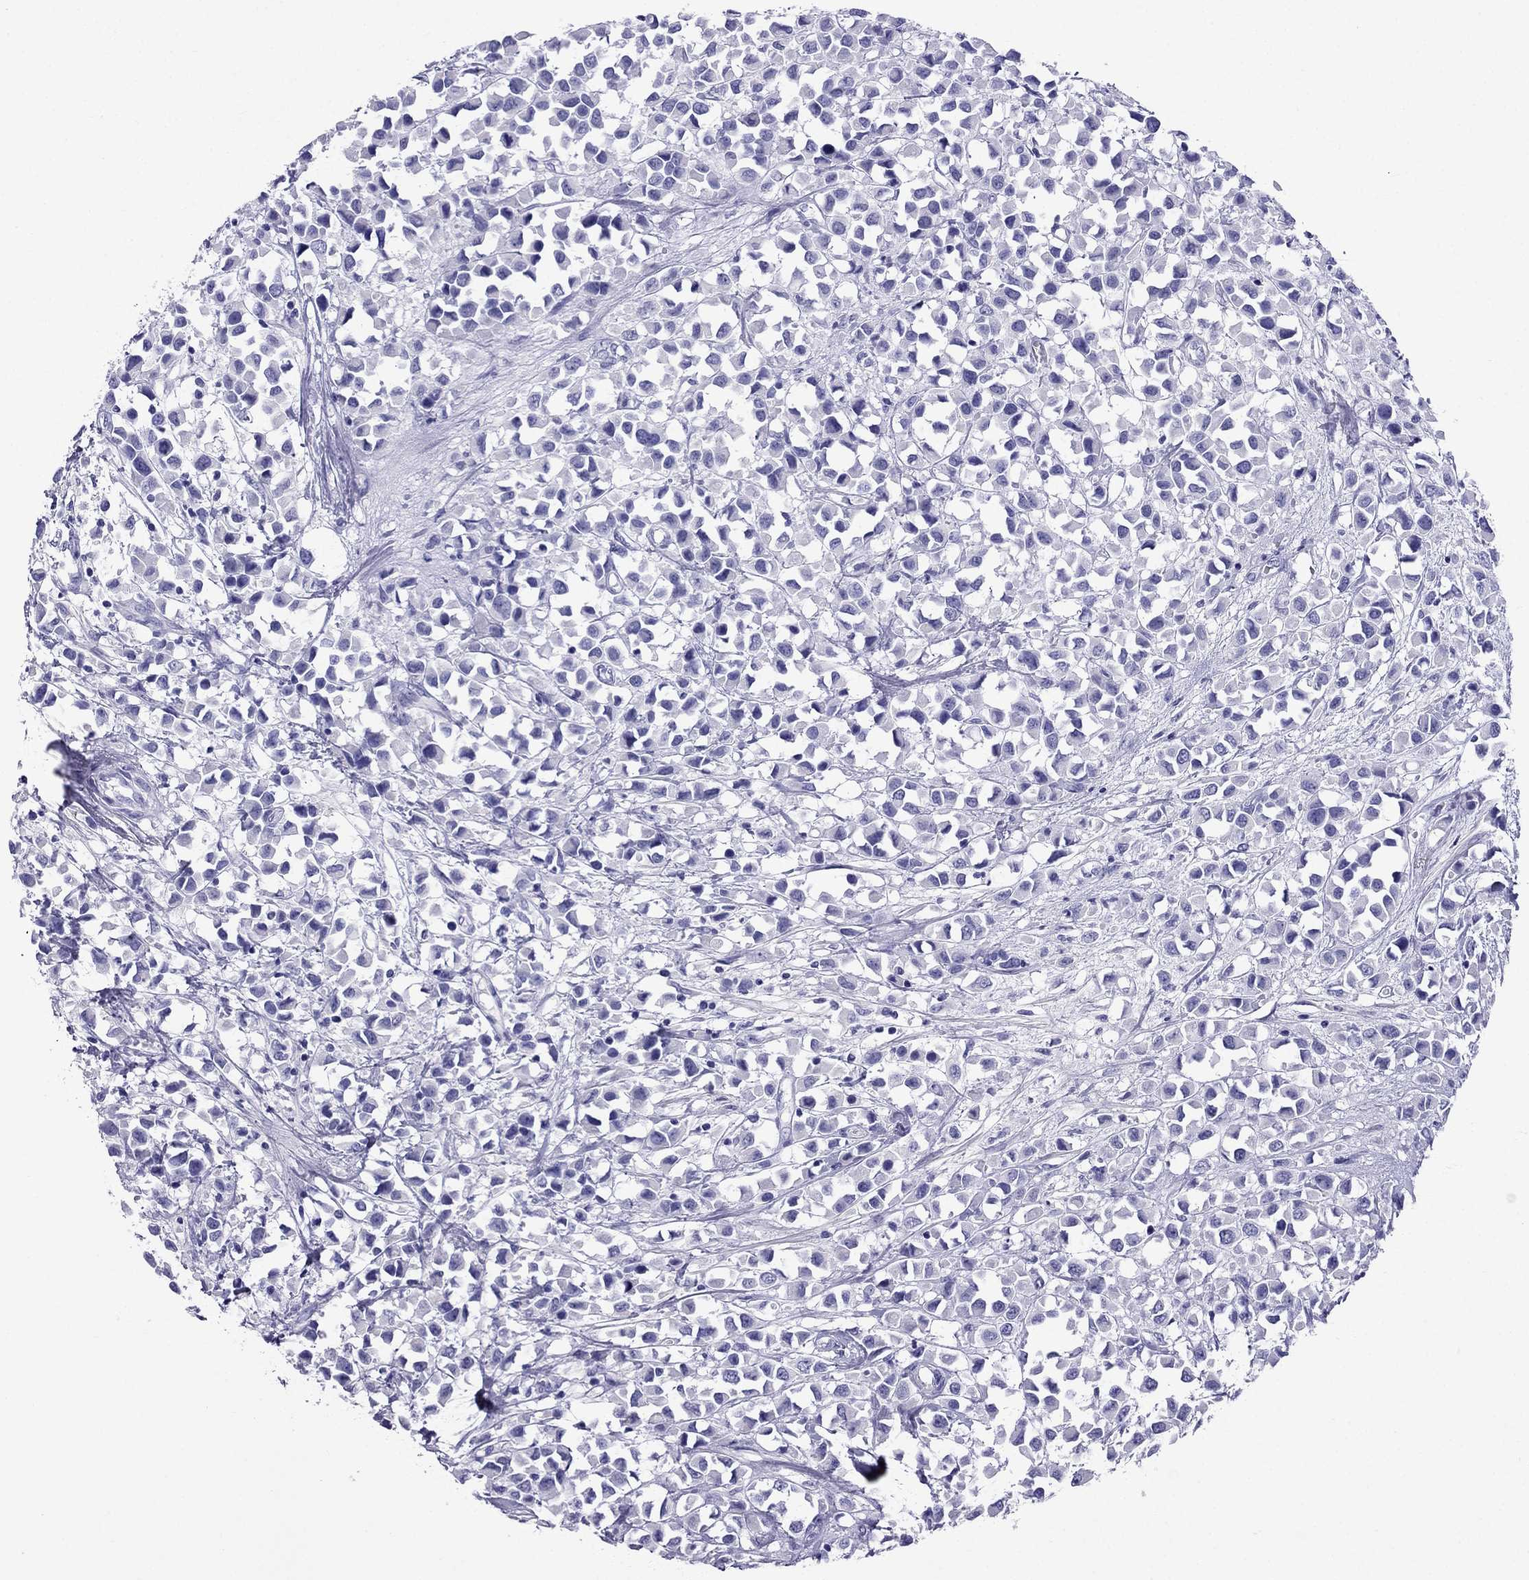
{"staining": {"intensity": "negative", "quantity": "none", "location": "none"}, "tissue": "breast cancer", "cell_type": "Tumor cells", "image_type": "cancer", "snomed": [{"axis": "morphology", "description": "Duct carcinoma"}, {"axis": "topography", "description": "Breast"}], "caption": "This is an IHC photomicrograph of breast cancer. There is no staining in tumor cells.", "gene": "ARR3", "patient": {"sex": "female", "age": 61}}